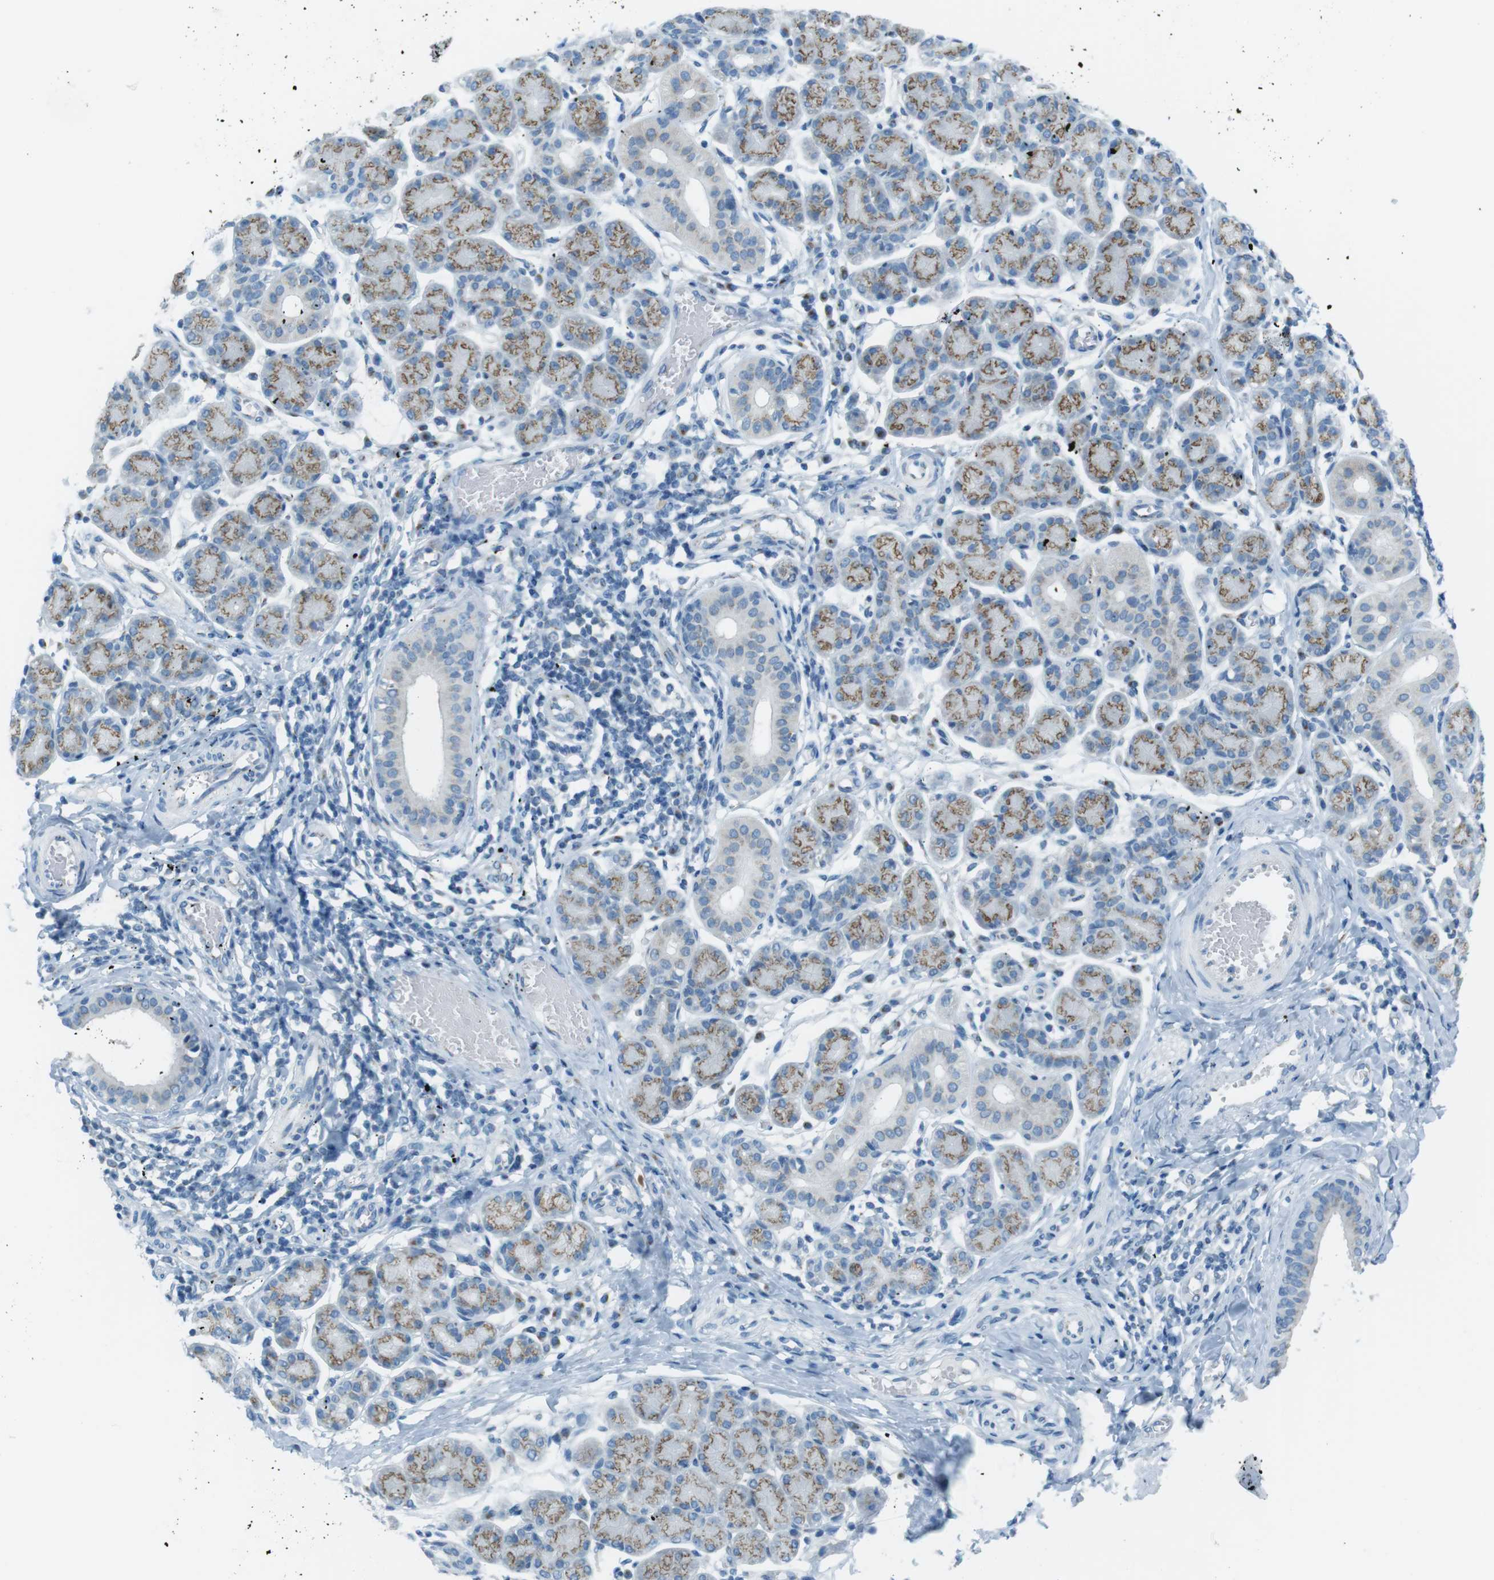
{"staining": {"intensity": "moderate", "quantity": "25%-75%", "location": "cytoplasmic/membranous"}, "tissue": "salivary gland", "cell_type": "Glandular cells", "image_type": "normal", "snomed": [{"axis": "morphology", "description": "Normal tissue, NOS"}, {"axis": "morphology", "description": "Inflammation, NOS"}, {"axis": "topography", "description": "Lymph node"}, {"axis": "topography", "description": "Salivary gland"}], "caption": "Glandular cells display medium levels of moderate cytoplasmic/membranous expression in approximately 25%-75% of cells in unremarkable salivary gland.", "gene": "TXNDC15", "patient": {"sex": "male", "age": 3}}